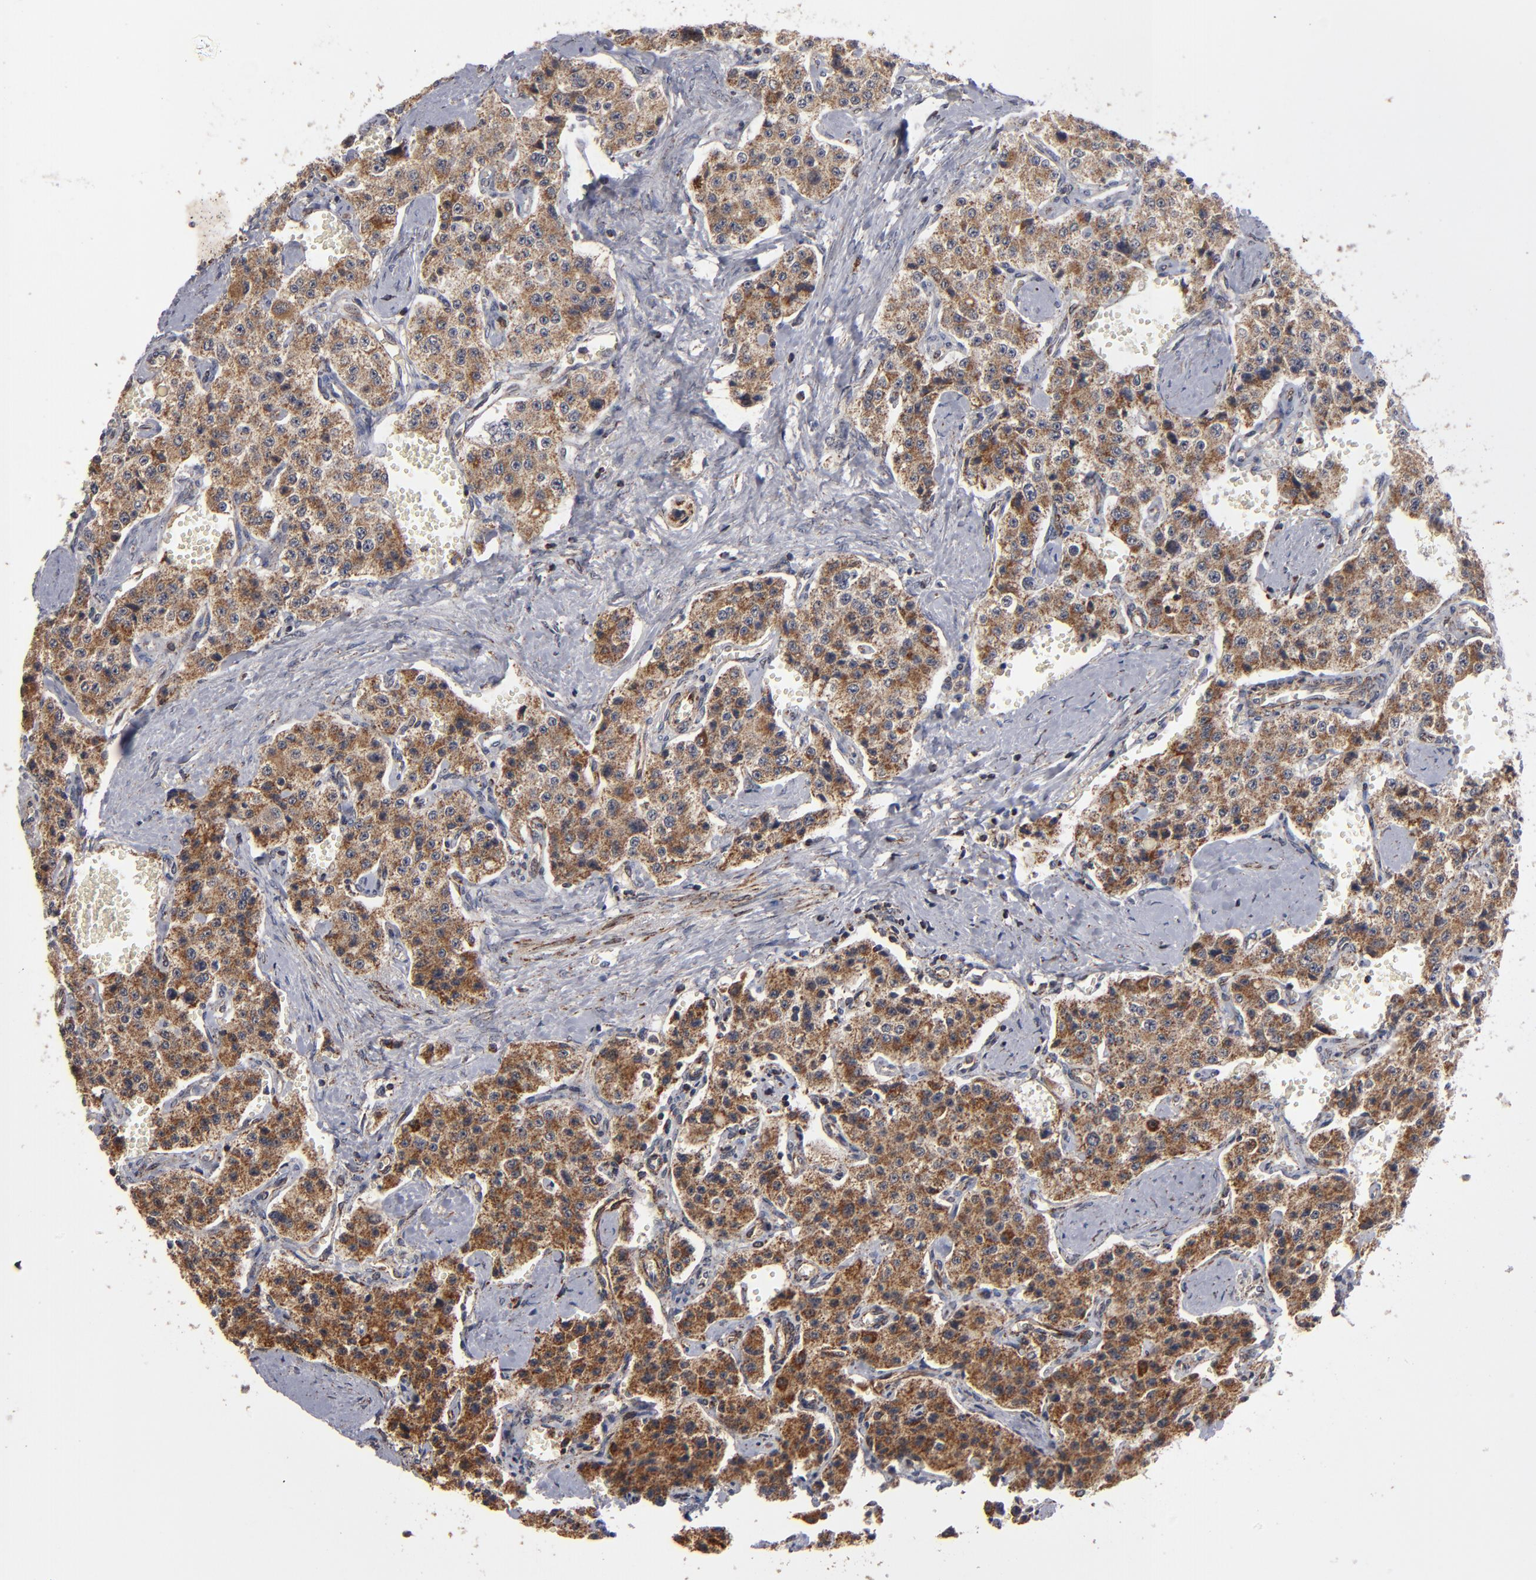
{"staining": {"intensity": "moderate", "quantity": ">75%", "location": "cytoplasmic/membranous"}, "tissue": "carcinoid", "cell_type": "Tumor cells", "image_type": "cancer", "snomed": [{"axis": "morphology", "description": "Carcinoid, malignant, NOS"}, {"axis": "topography", "description": "Small intestine"}], "caption": "Moderate cytoplasmic/membranous protein expression is seen in approximately >75% of tumor cells in carcinoid. (Stains: DAB (3,3'-diaminobenzidine) in brown, nuclei in blue, Microscopy: brightfield microscopy at high magnification).", "gene": "MIPOL1", "patient": {"sex": "male", "age": 52}}